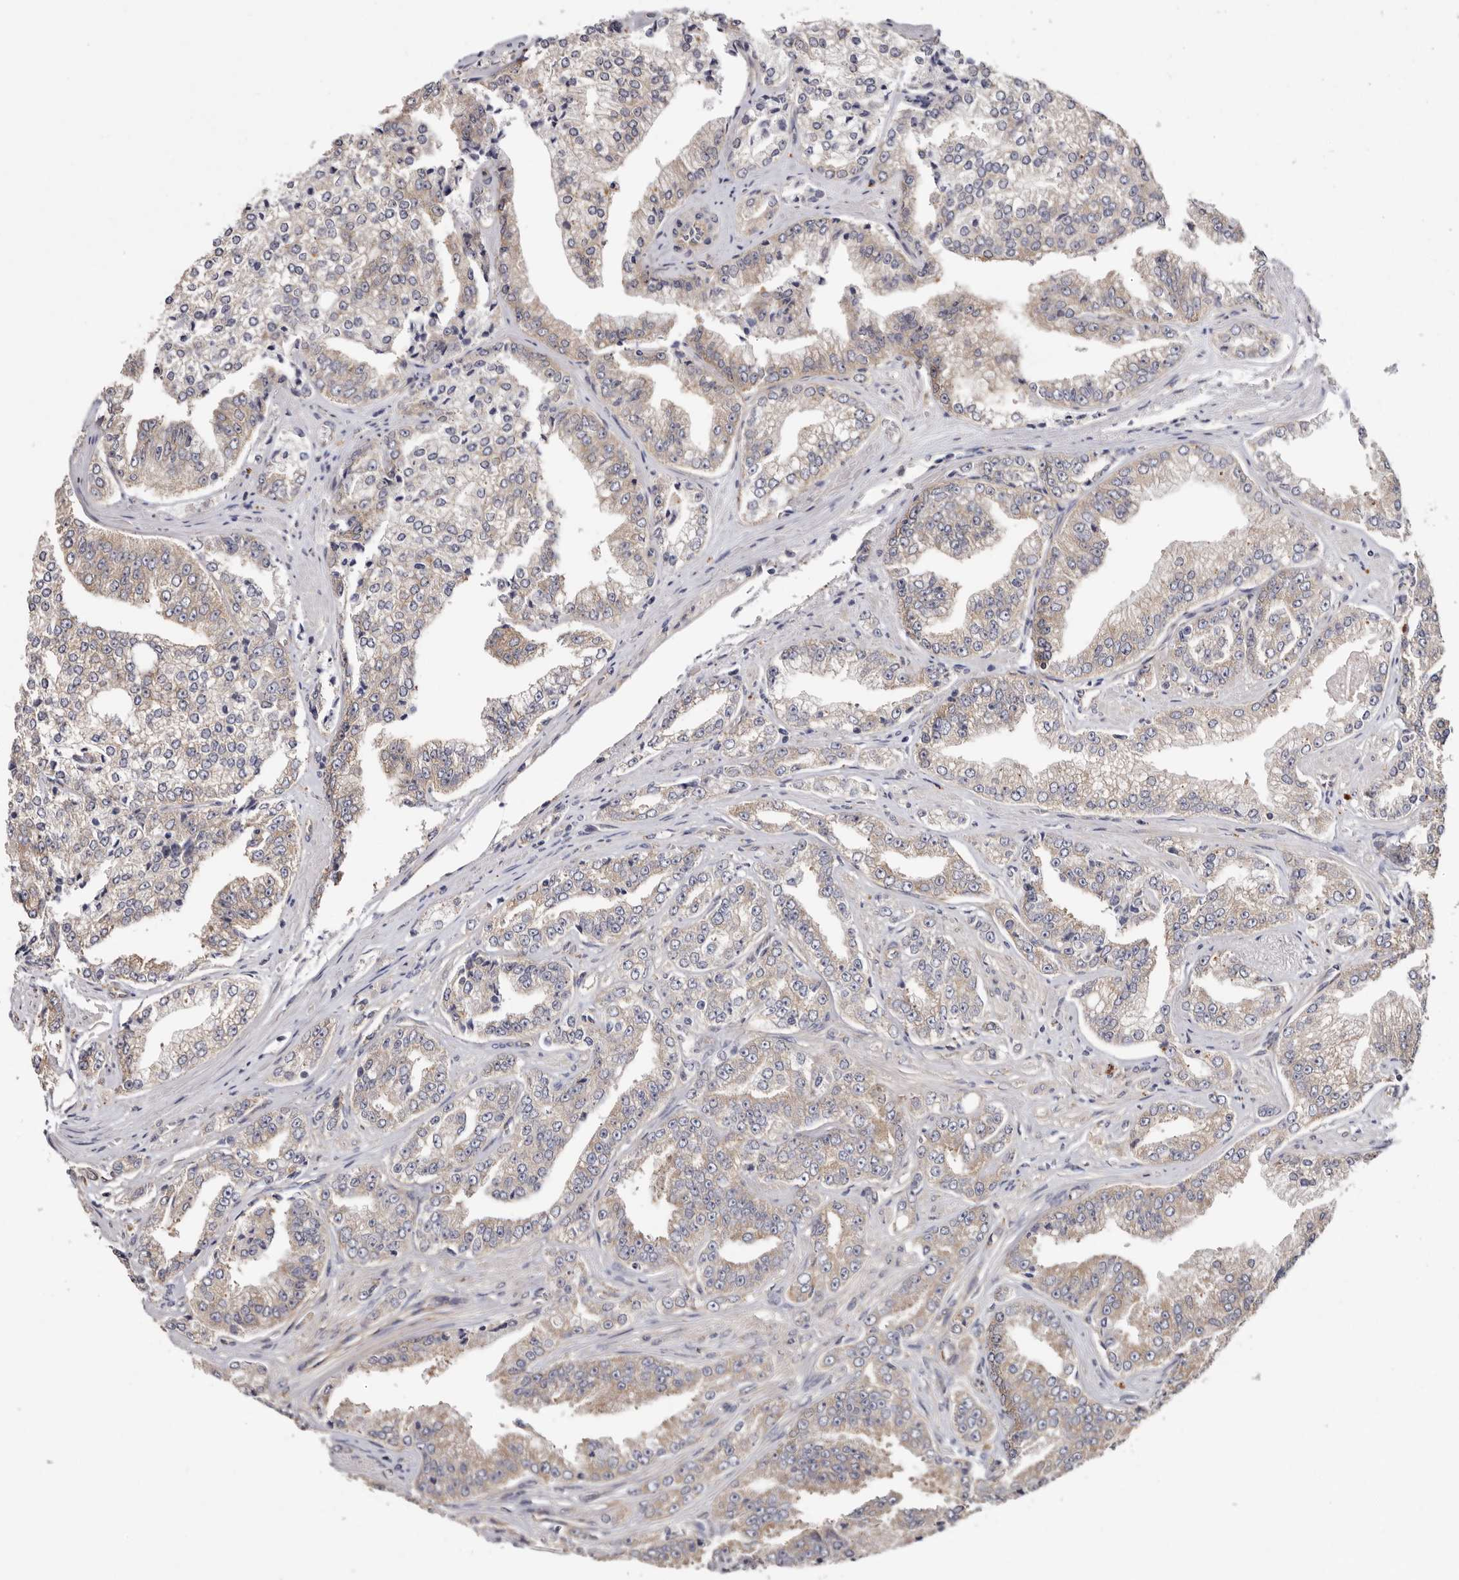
{"staining": {"intensity": "weak", "quantity": "25%-75%", "location": "cytoplasmic/membranous"}, "tissue": "prostate cancer", "cell_type": "Tumor cells", "image_type": "cancer", "snomed": [{"axis": "morphology", "description": "Adenocarcinoma, High grade"}, {"axis": "topography", "description": "Prostate"}], "caption": "DAB immunohistochemical staining of human adenocarcinoma (high-grade) (prostate) shows weak cytoplasmic/membranous protein positivity in about 25%-75% of tumor cells.", "gene": "FAM167B", "patient": {"sex": "male", "age": 71}}